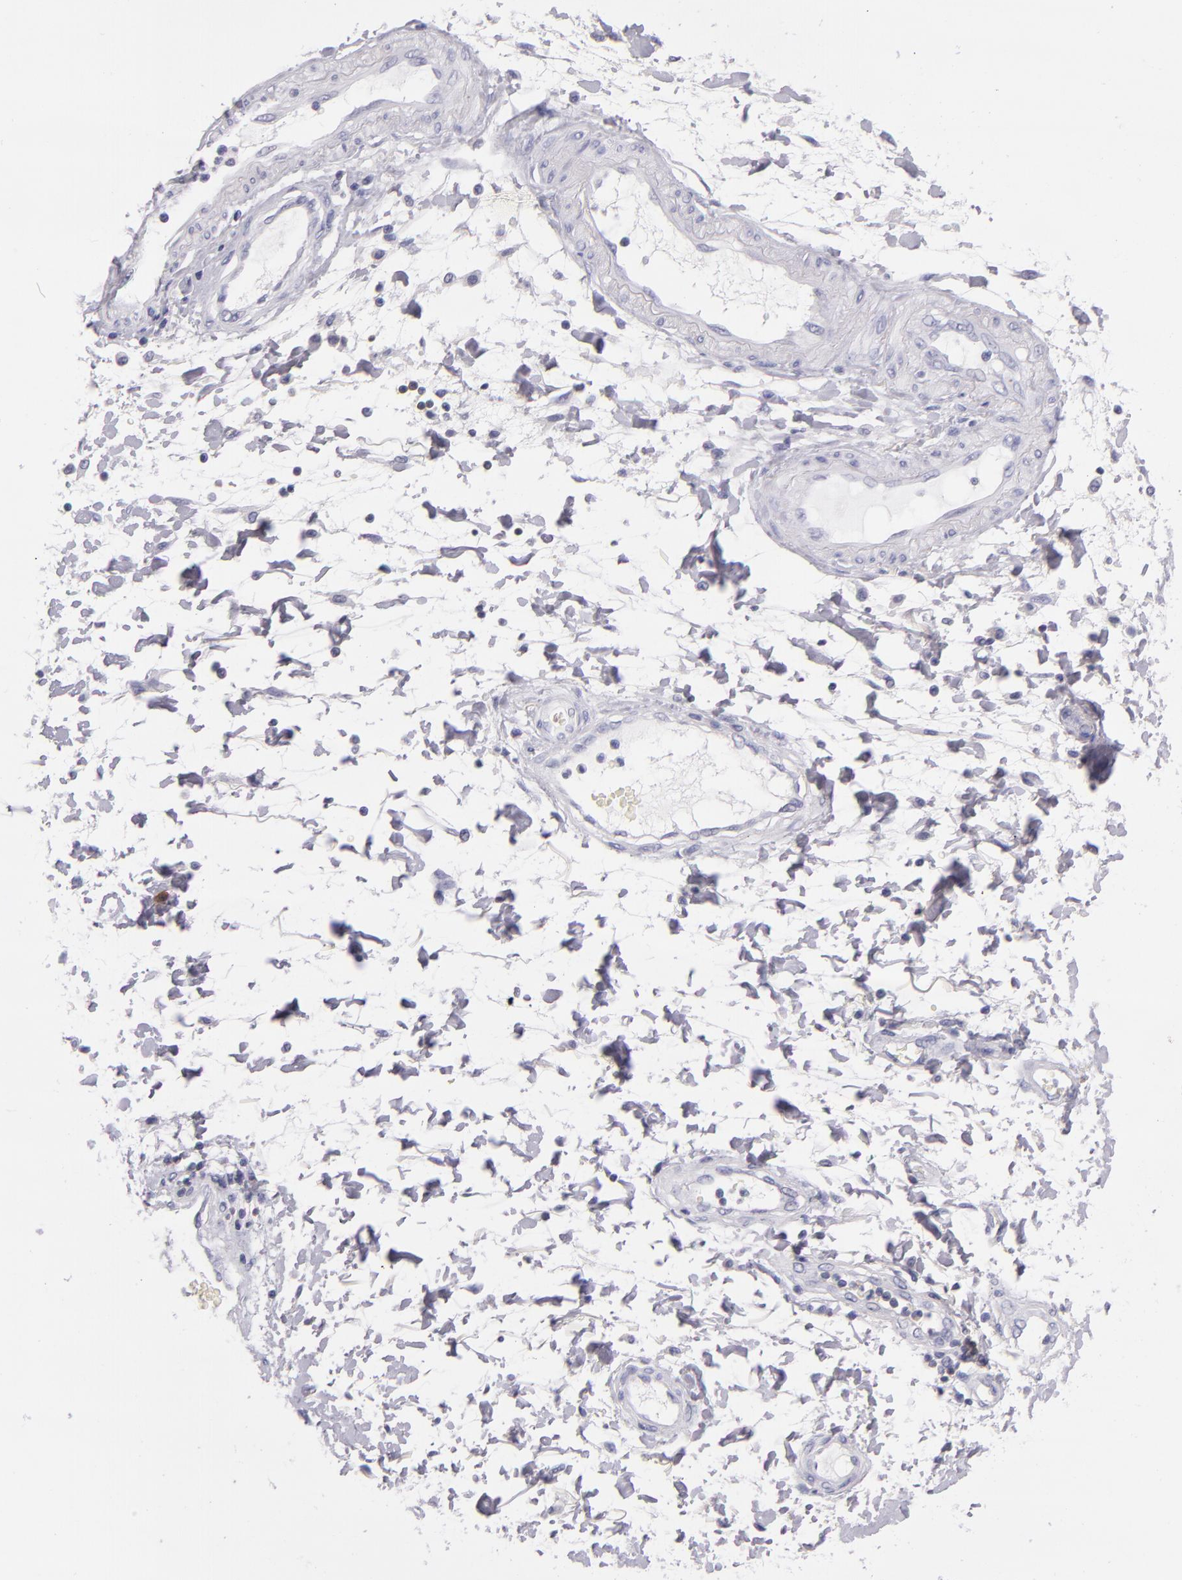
{"staining": {"intensity": "negative", "quantity": "none", "location": "none"}, "tissue": "stomach cancer", "cell_type": "Tumor cells", "image_type": "cancer", "snomed": [{"axis": "morphology", "description": "Adenocarcinoma, NOS"}, {"axis": "topography", "description": "Pancreas"}, {"axis": "topography", "description": "Stomach, upper"}], "caption": "High magnification brightfield microscopy of stomach cancer stained with DAB (3,3'-diaminobenzidine) (brown) and counterstained with hematoxylin (blue): tumor cells show no significant positivity.", "gene": "CD48", "patient": {"sex": "male", "age": 77}}